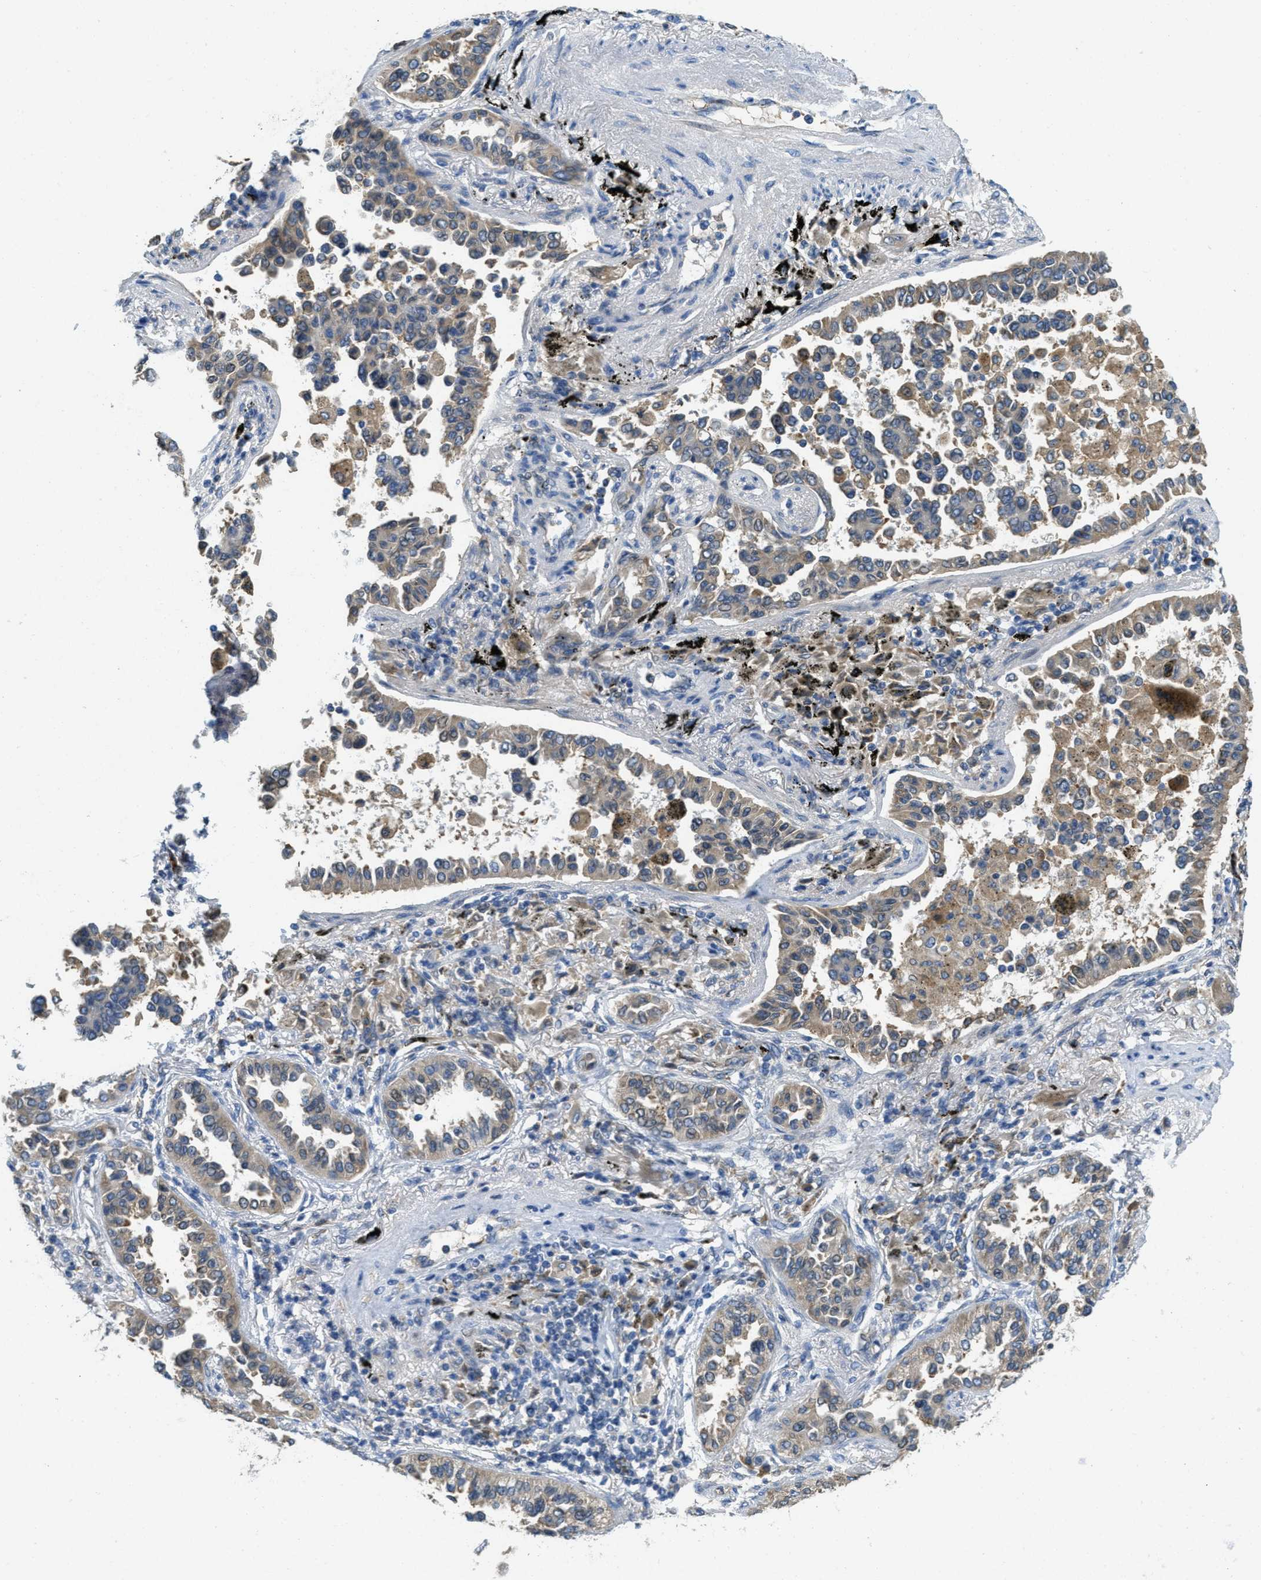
{"staining": {"intensity": "weak", "quantity": "25%-75%", "location": "cytoplasmic/membranous"}, "tissue": "lung cancer", "cell_type": "Tumor cells", "image_type": "cancer", "snomed": [{"axis": "morphology", "description": "Normal tissue, NOS"}, {"axis": "morphology", "description": "Adenocarcinoma, NOS"}, {"axis": "topography", "description": "Lung"}], "caption": "Immunohistochemistry (IHC) micrograph of neoplastic tissue: human adenocarcinoma (lung) stained using IHC displays low levels of weak protein expression localized specifically in the cytoplasmic/membranous of tumor cells, appearing as a cytoplasmic/membranous brown color.", "gene": "MPDU1", "patient": {"sex": "male", "age": 59}}